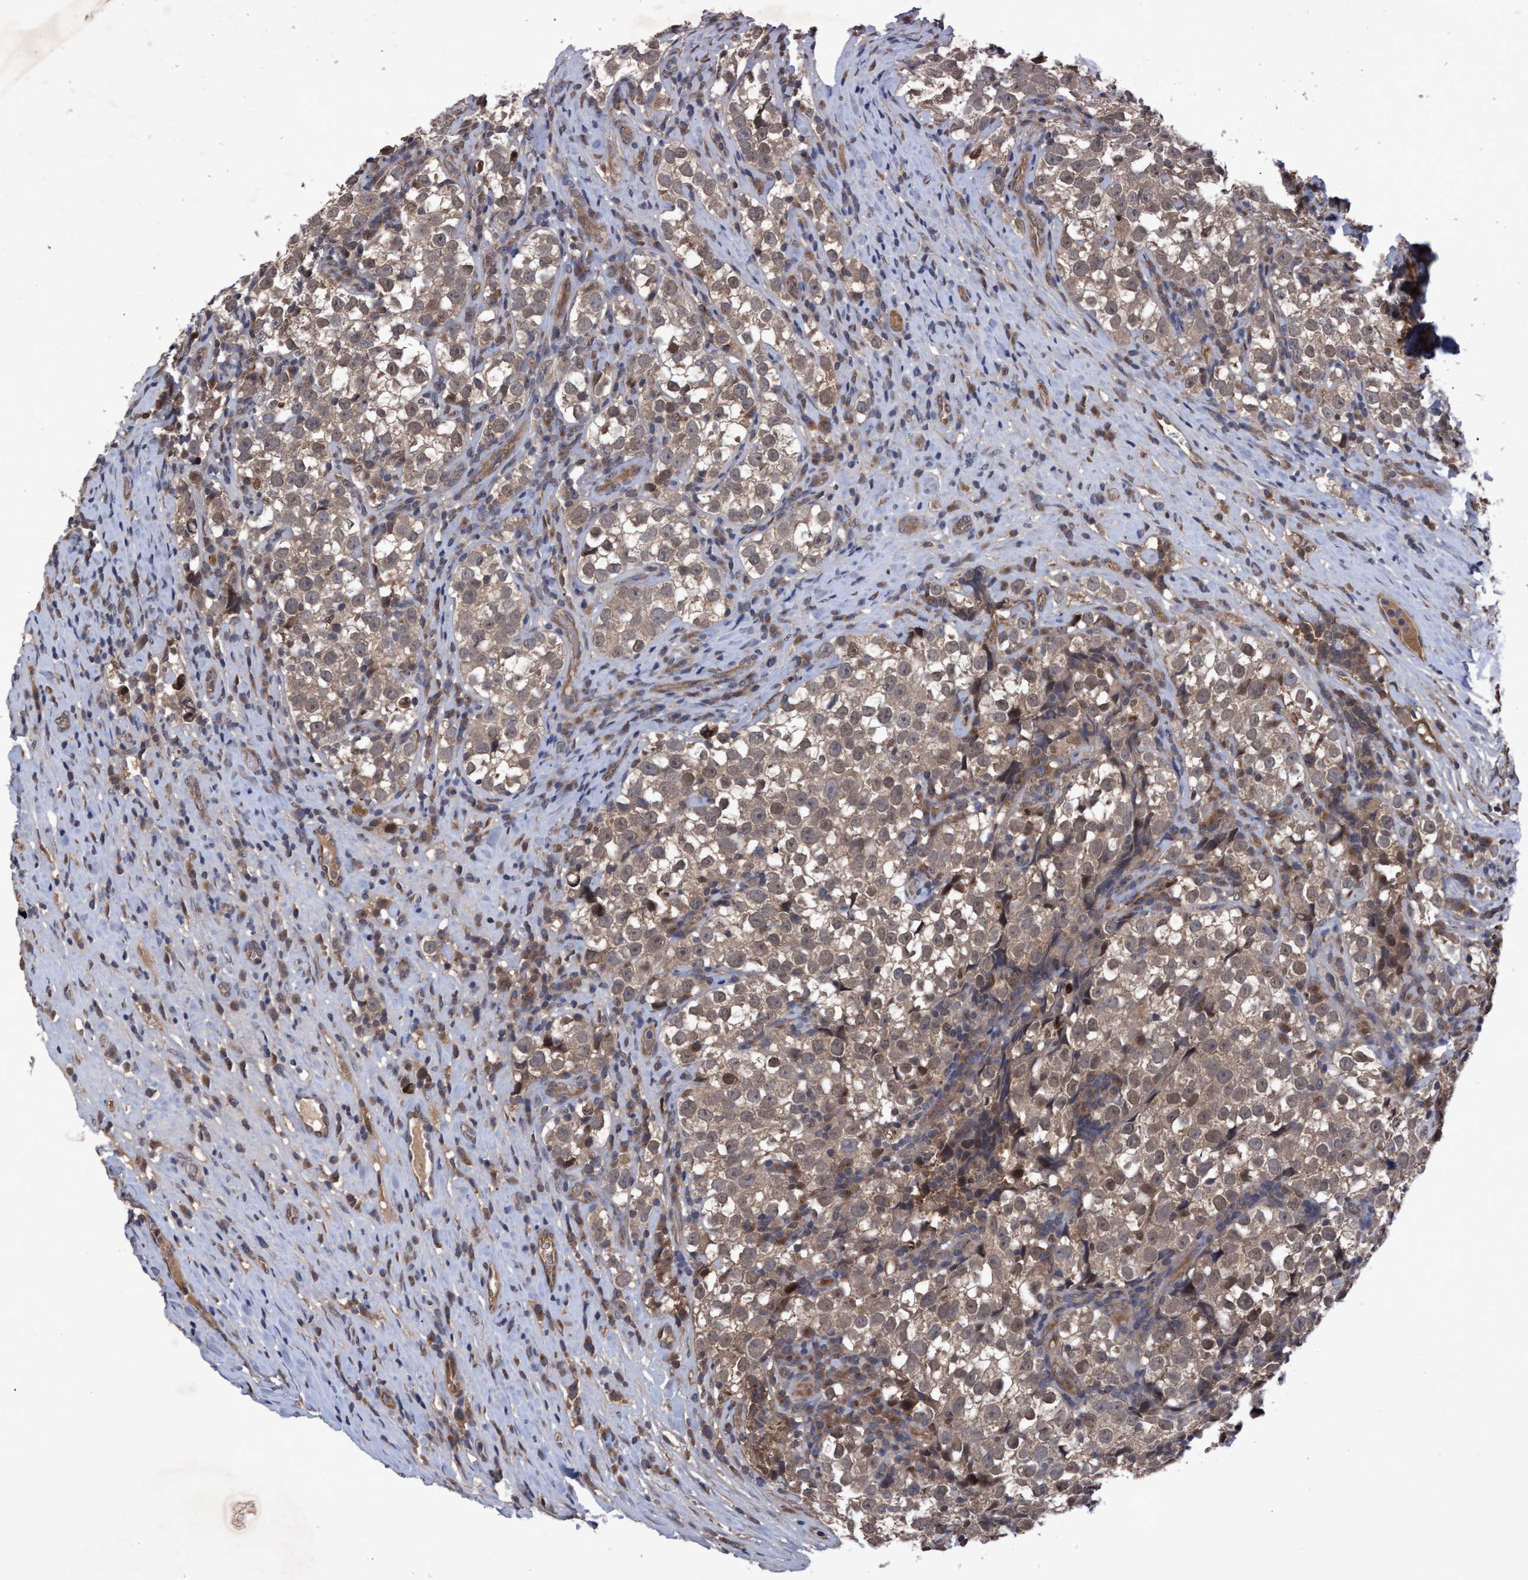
{"staining": {"intensity": "moderate", "quantity": ">75%", "location": "cytoplasmic/membranous,nuclear"}, "tissue": "testis cancer", "cell_type": "Tumor cells", "image_type": "cancer", "snomed": [{"axis": "morphology", "description": "Normal tissue, NOS"}, {"axis": "morphology", "description": "Seminoma, NOS"}, {"axis": "topography", "description": "Testis"}], "caption": "Moderate cytoplasmic/membranous and nuclear expression for a protein is seen in approximately >75% of tumor cells of testis cancer using immunohistochemistry.", "gene": "PSMB6", "patient": {"sex": "male", "age": 43}}